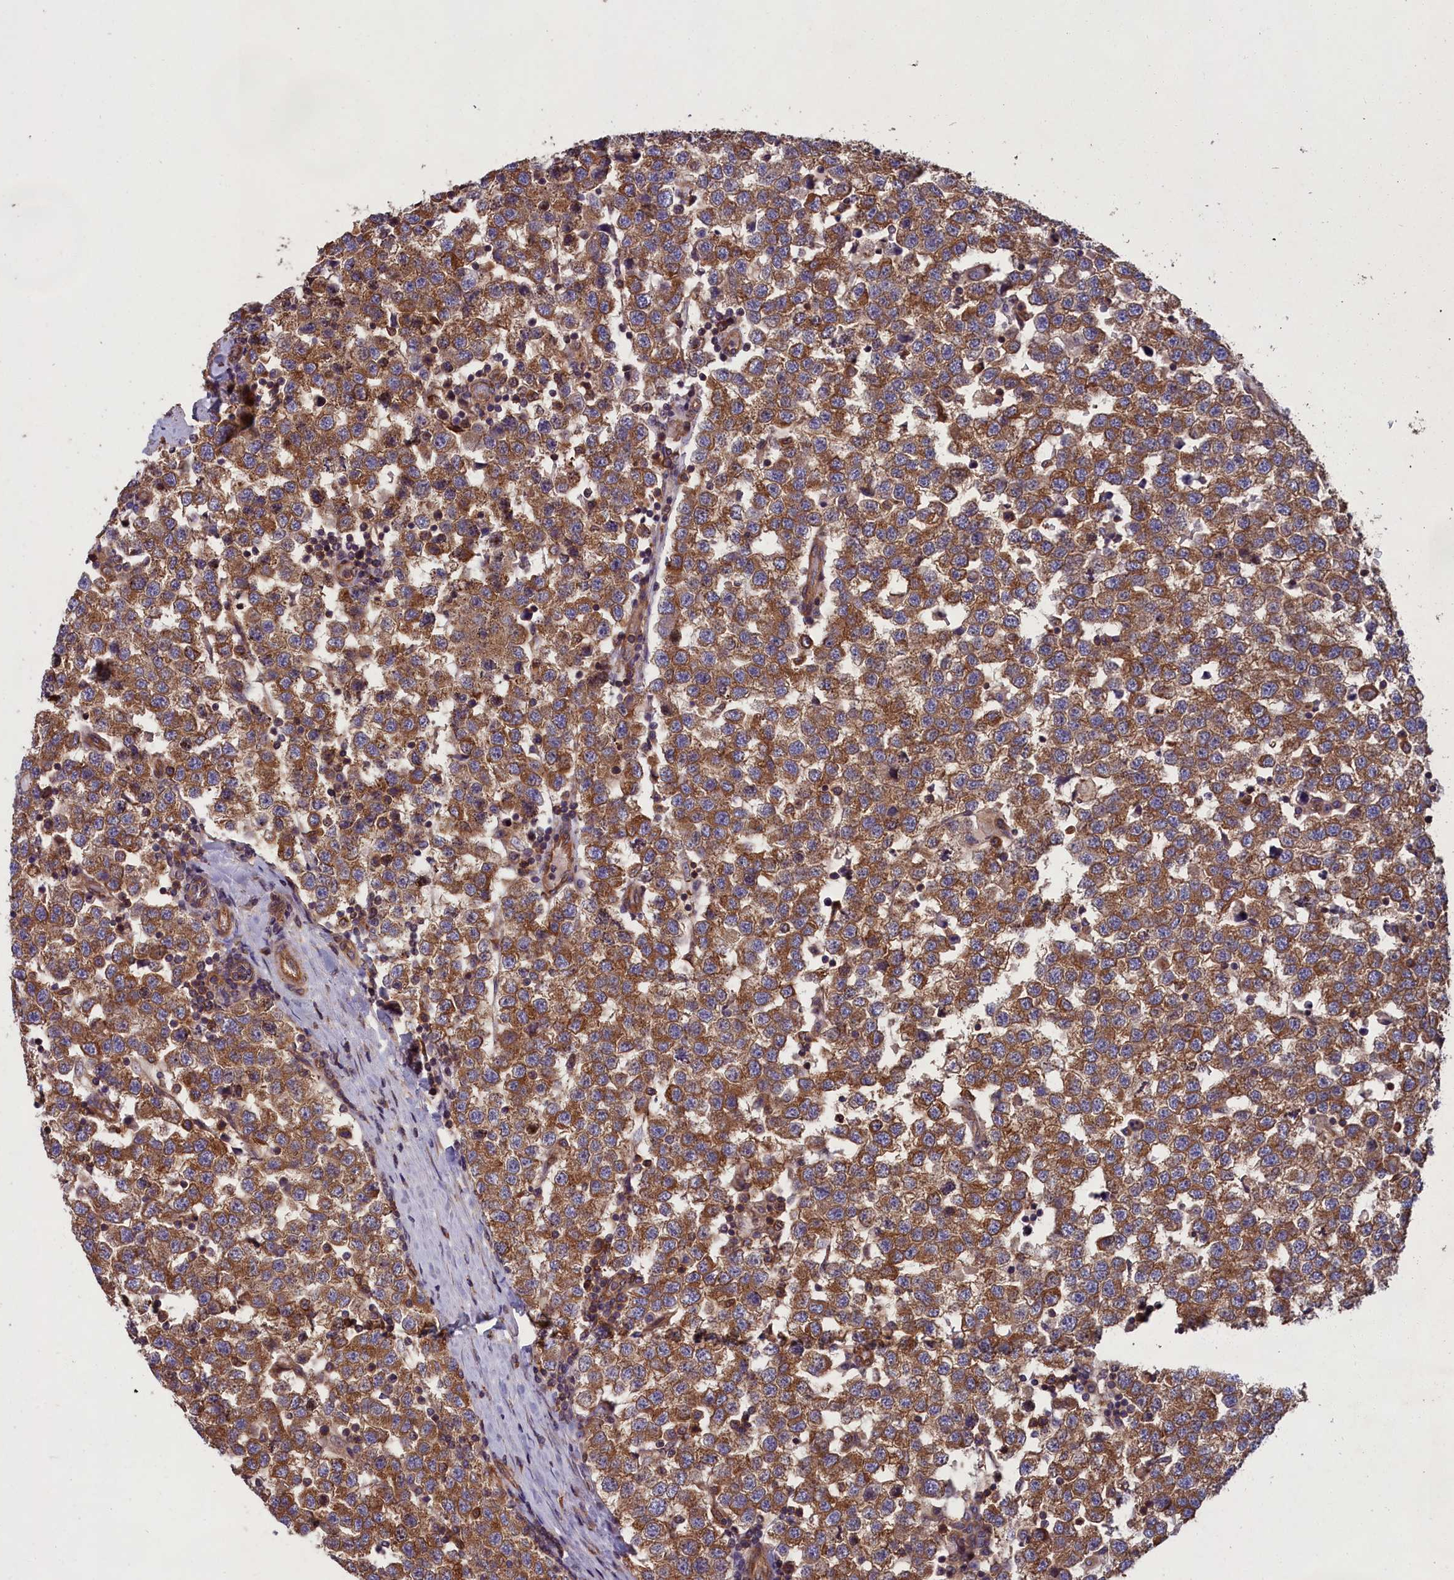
{"staining": {"intensity": "strong", "quantity": ">75%", "location": "cytoplasmic/membranous"}, "tissue": "testis cancer", "cell_type": "Tumor cells", "image_type": "cancer", "snomed": [{"axis": "morphology", "description": "Seminoma, NOS"}, {"axis": "topography", "description": "Testis"}], "caption": "Immunohistochemistry (IHC) of testis cancer (seminoma) exhibits high levels of strong cytoplasmic/membranous positivity in about >75% of tumor cells.", "gene": "CCDC124", "patient": {"sex": "male", "age": 34}}